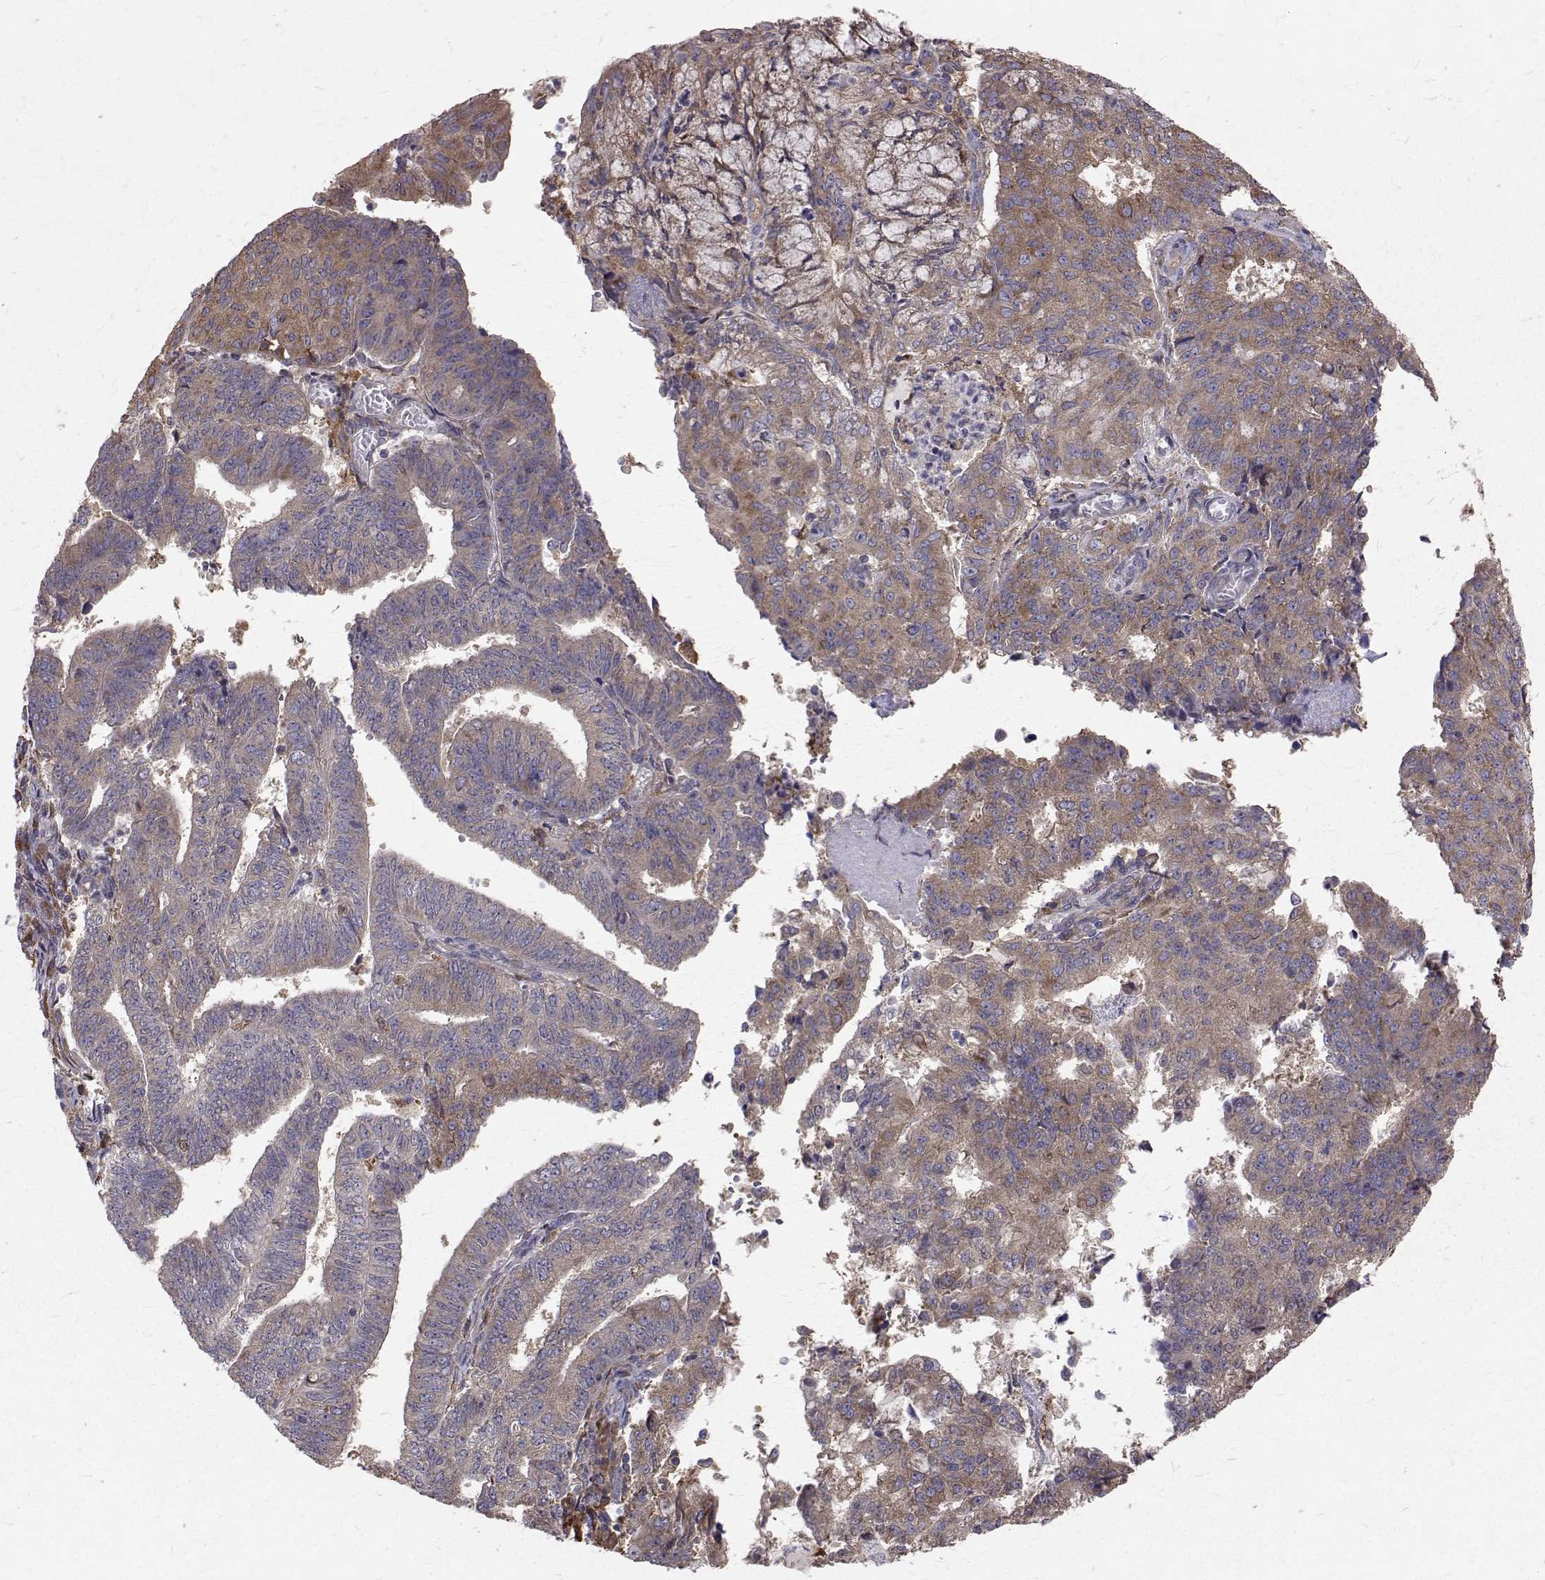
{"staining": {"intensity": "weak", "quantity": "25%-75%", "location": "cytoplasmic/membranous"}, "tissue": "endometrial cancer", "cell_type": "Tumor cells", "image_type": "cancer", "snomed": [{"axis": "morphology", "description": "Adenocarcinoma, NOS"}, {"axis": "topography", "description": "Endometrium"}], "caption": "This image exhibits immunohistochemistry (IHC) staining of human endometrial cancer (adenocarcinoma), with low weak cytoplasmic/membranous positivity in approximately 25%-75% of tumor cells.", "gene": "FARSB", "patient": {"sex": "female", "age": 82}}